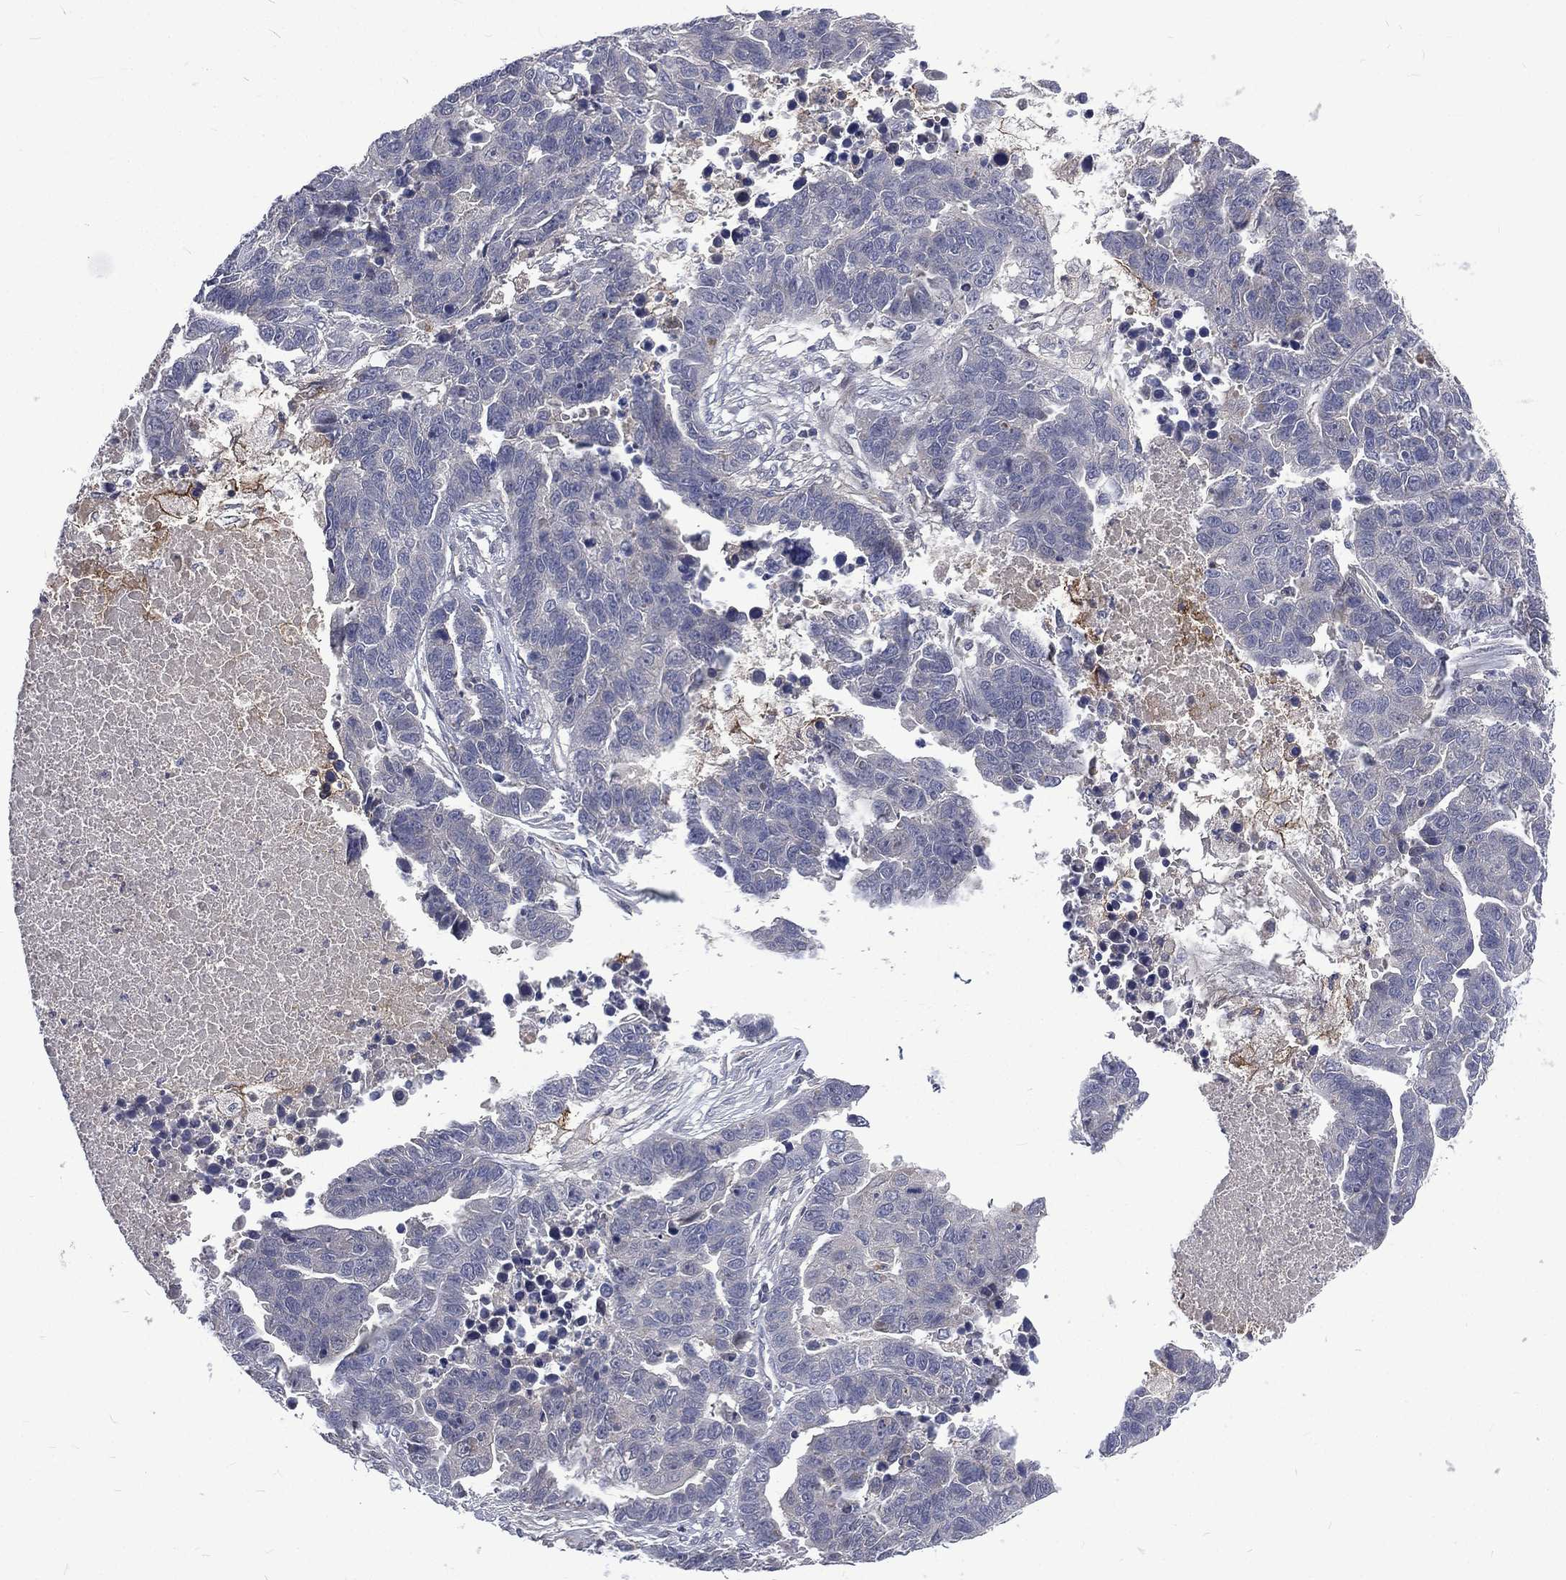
{"staining": {"intensity": "negative", "quantity": "none", "location": "none"}, "tissue": "ovarian cancer", "cell_type": "Tumor cells", "image_type": "cancer", "snomed": [{"axis": "morphology", "description": "Cystadenocarcinoma, serous, NOS"}, {"axis": "topography", "description": "Ovary"}], "caption": "Ovarian cancer (serous cystadenocarcinoma) was stained to show a protein in brown. There is no significant expression in tumor cells.", "gene": "CA12", "patient": {"sex": "female", "age": 87}}